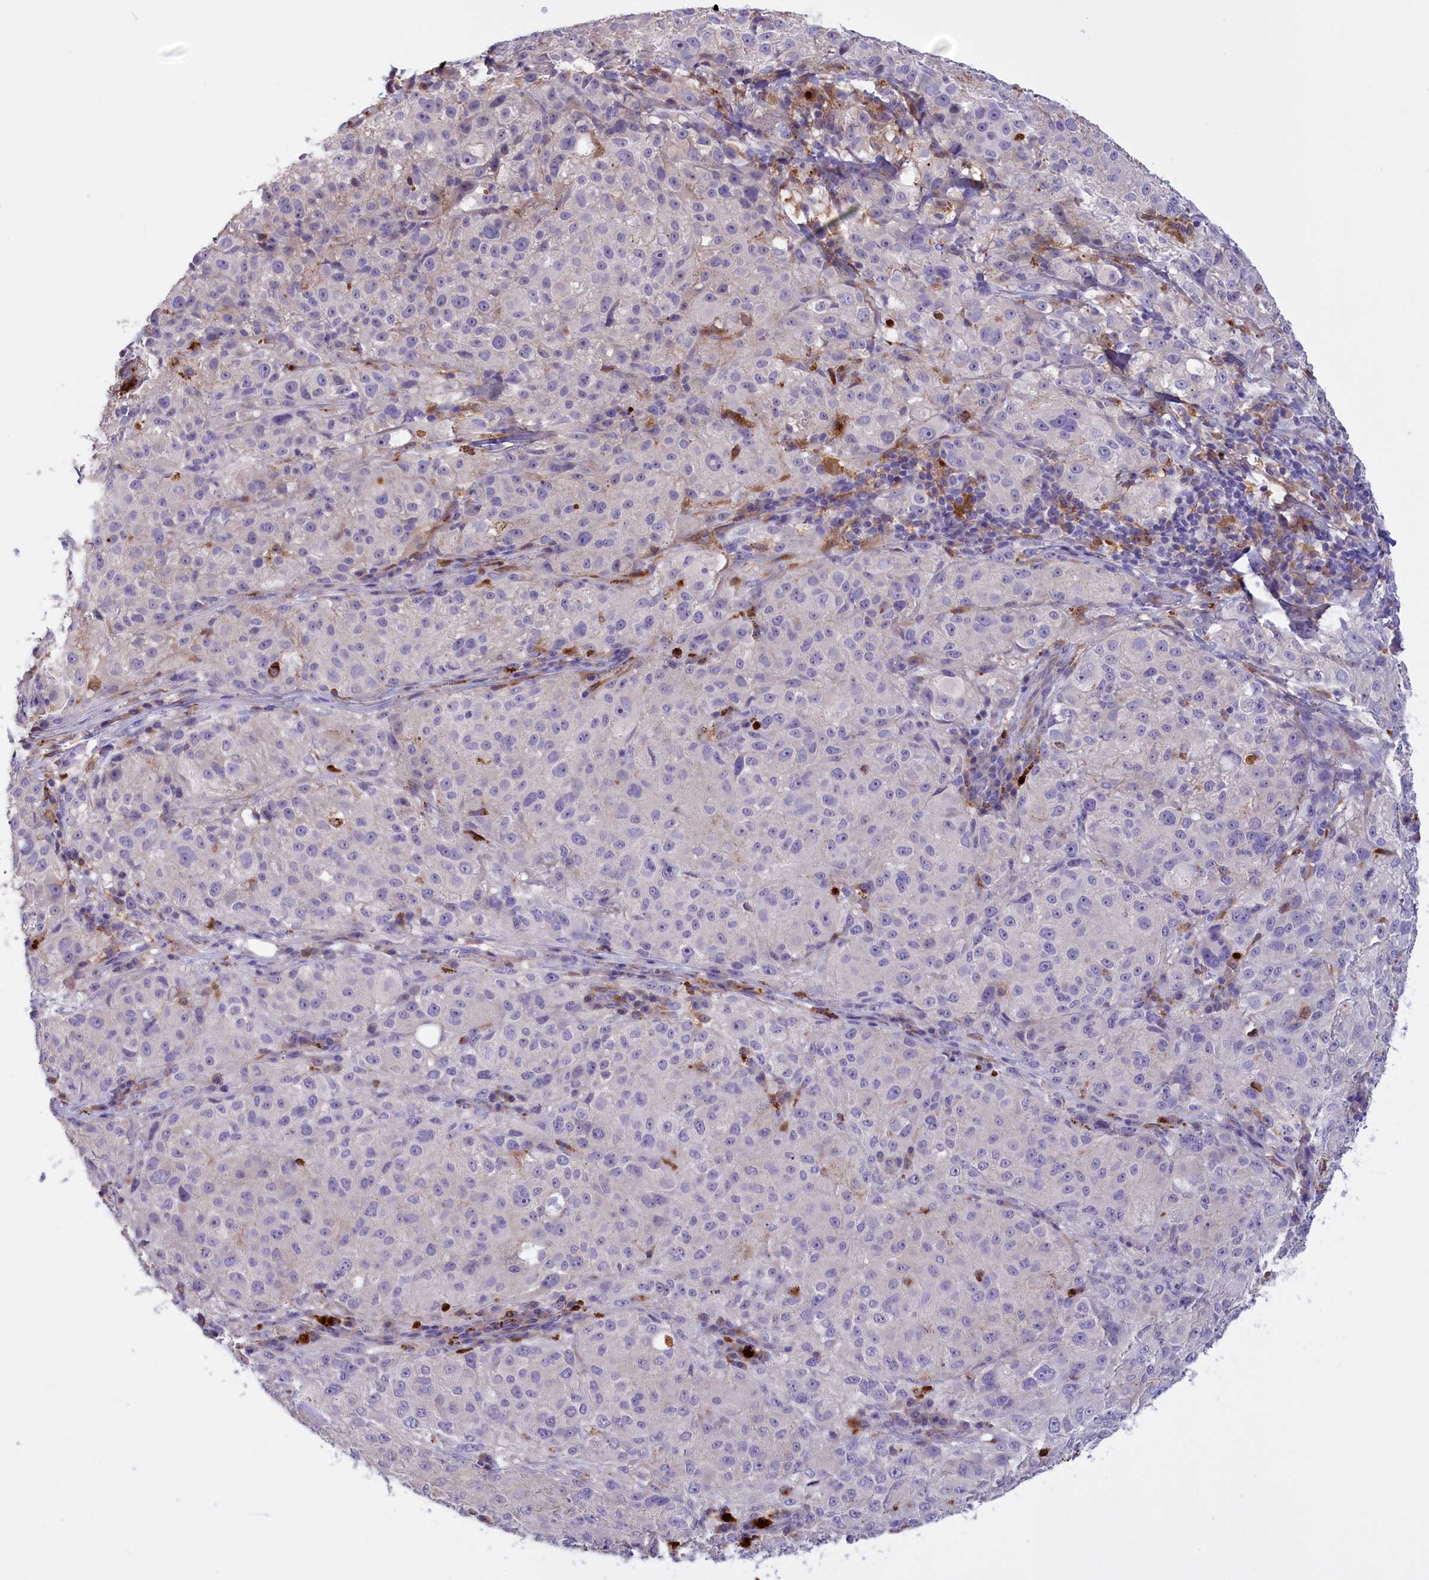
{"staining": {"intensity": "negative", "quantity": "none", "location": "none"}, "tissue": "melanoma", "cell_type": "Tumor cells", "image_type": "cancer", "snomed": [{"axis": "morphology", "description": "Necrosis, NOS"}, {"axis": "morphology", "description": "Malignant melanoma, NOS"}, {"axis": "topography", "description": "Skin"}], "caption": "A histopathology image of human malignant melanoma is negative for staining in tumor cells.", "gene": "FAM149B1", "patient": {"sex": "female", "age": 87}}